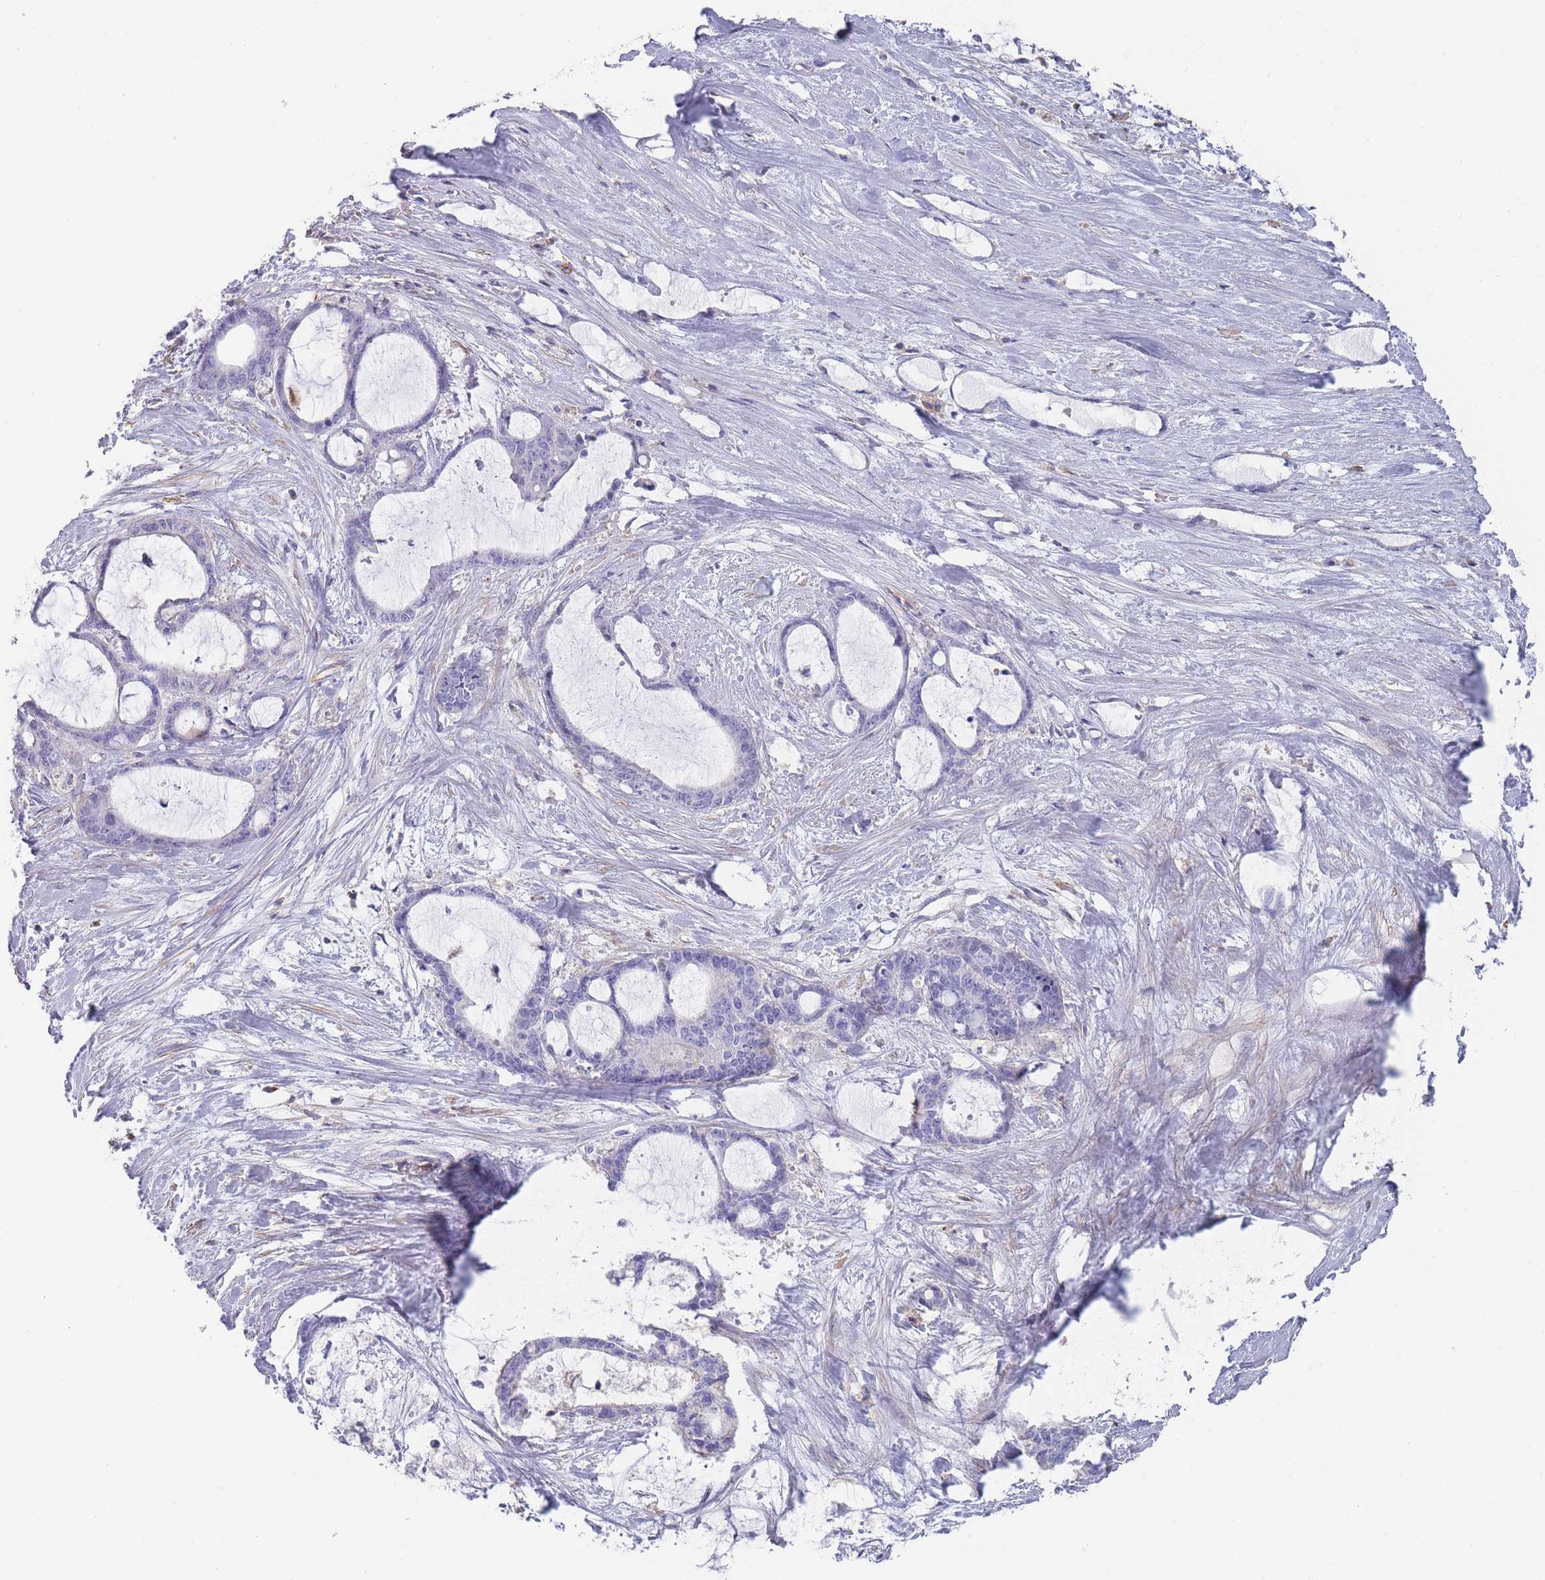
{"staining": {"intensity": "negative", "quantity": "none", "location": "none"}, "tissue": "liver cancer", "cell_type": "Tumor cells", "image_type": "cancer", "snomed": [{"axis": "morphology", "description": "Normal tissue, NOS"}, {"axis": "morphology", "description": "Cholangiocarcinoma"}, {"axis": "topography", "description": "Liver"}, {"axis": "topography", "description": "Peripheral nerve tissue"}], "caption": "The photomicrograph reveals no staining of tumor cells in liver cholangiocarcinoma. (DAB (3,3'-diaminobenzidine) immunohistochemistry, high magnification).", "gene": "SCCPDH", "patient": {"sex": "female", "age": 73}}